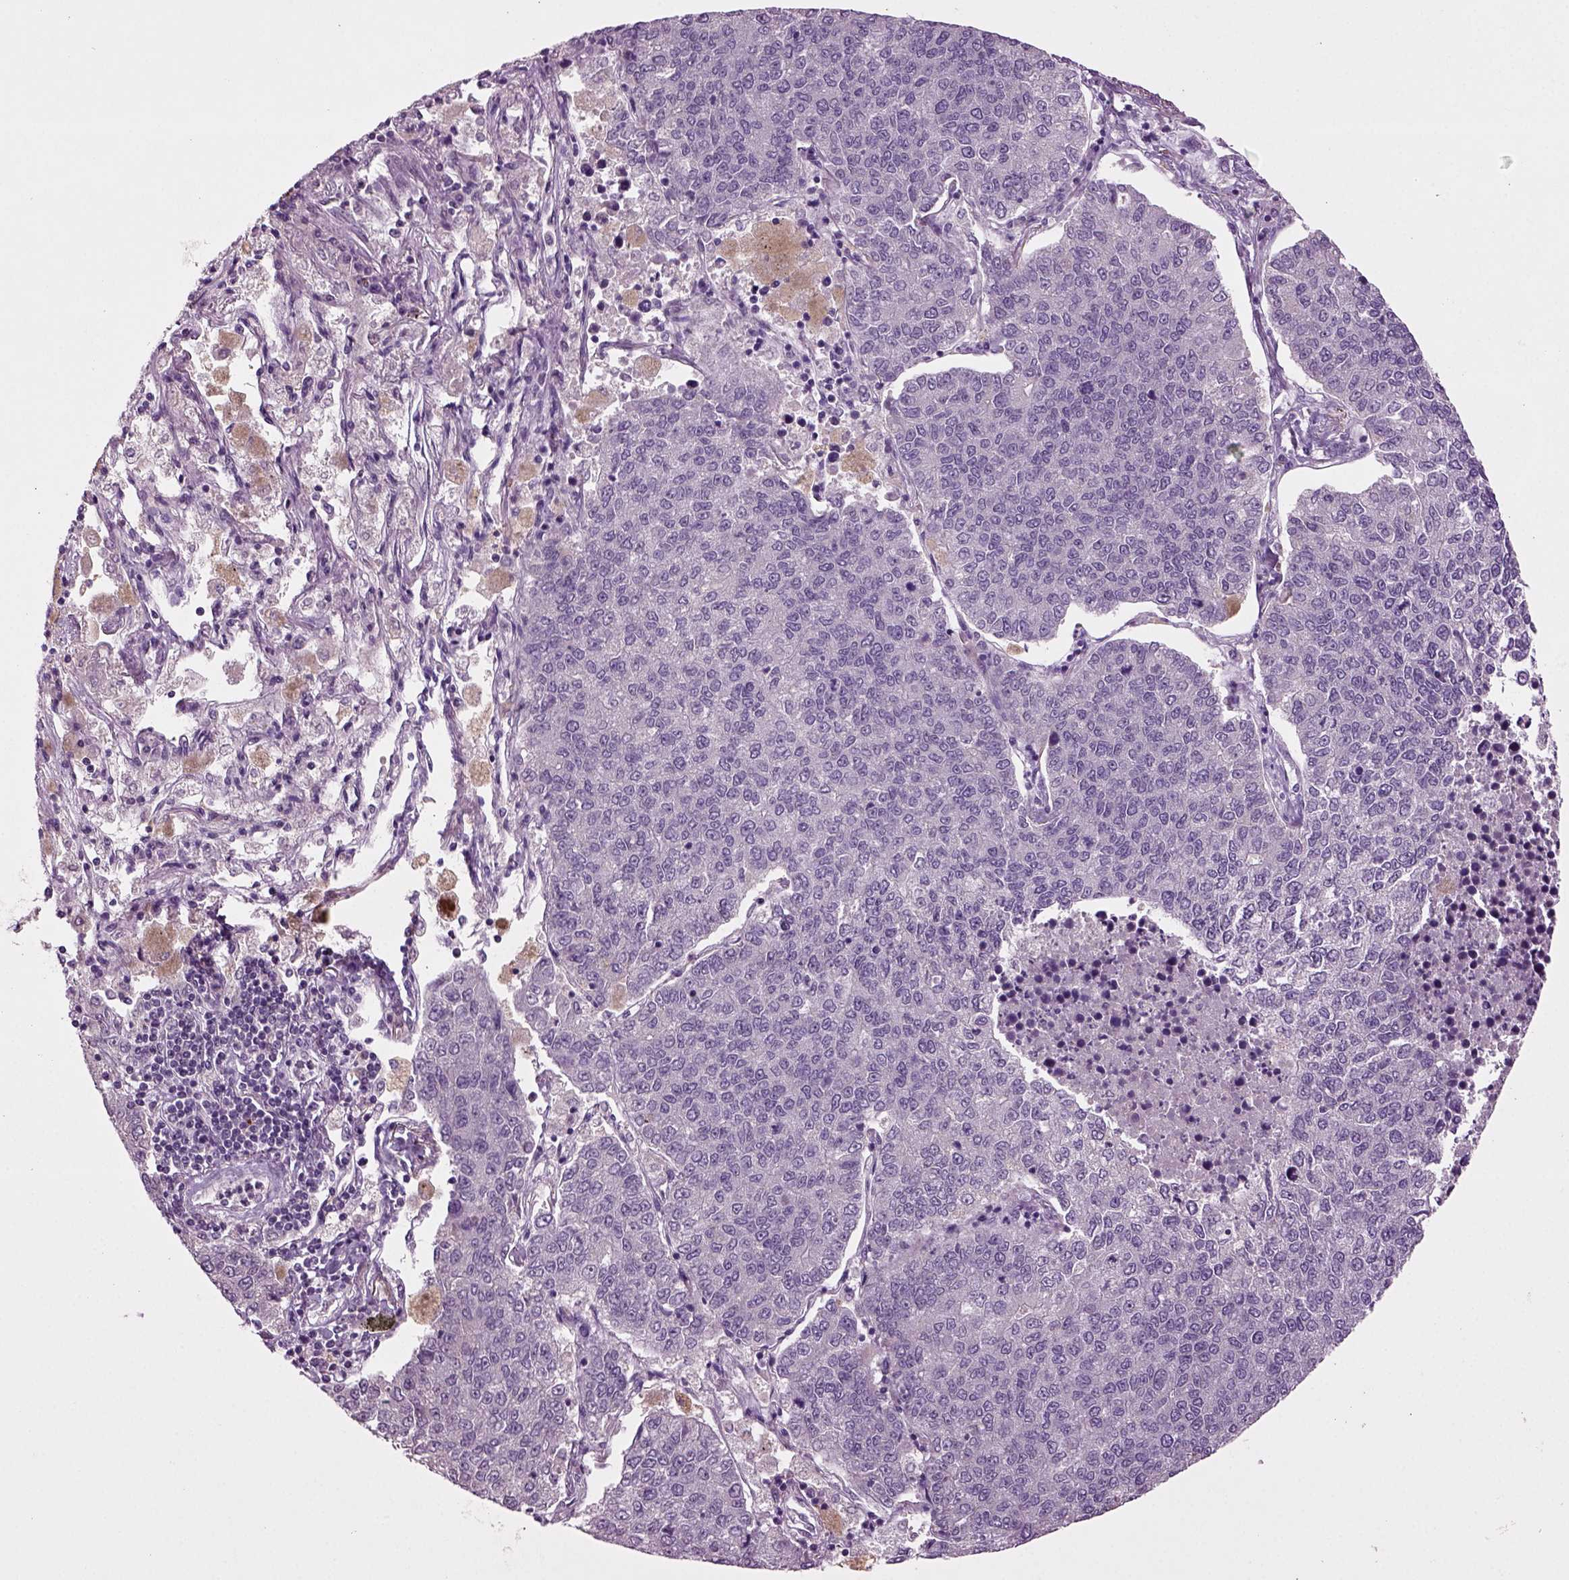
{"staining": {"intensity": "negative", "quantity": "none", "location": "none"}, "tissue": "lung cancer", "cell_type": "Tumor cells", "image_type": "cancer", "snomed": [{"axis": "morphology", "description": "Adenocarcinoma, NOS"}, {"axis": "topography", "description": "Lung"}], "caption": "Lung cancer (adenocarcinoma) stained for a protein using IHC demonstrates no positivity tumor cells.", "gene": "SLC17A6", "patient": {"sex": "male", "age": 49}}